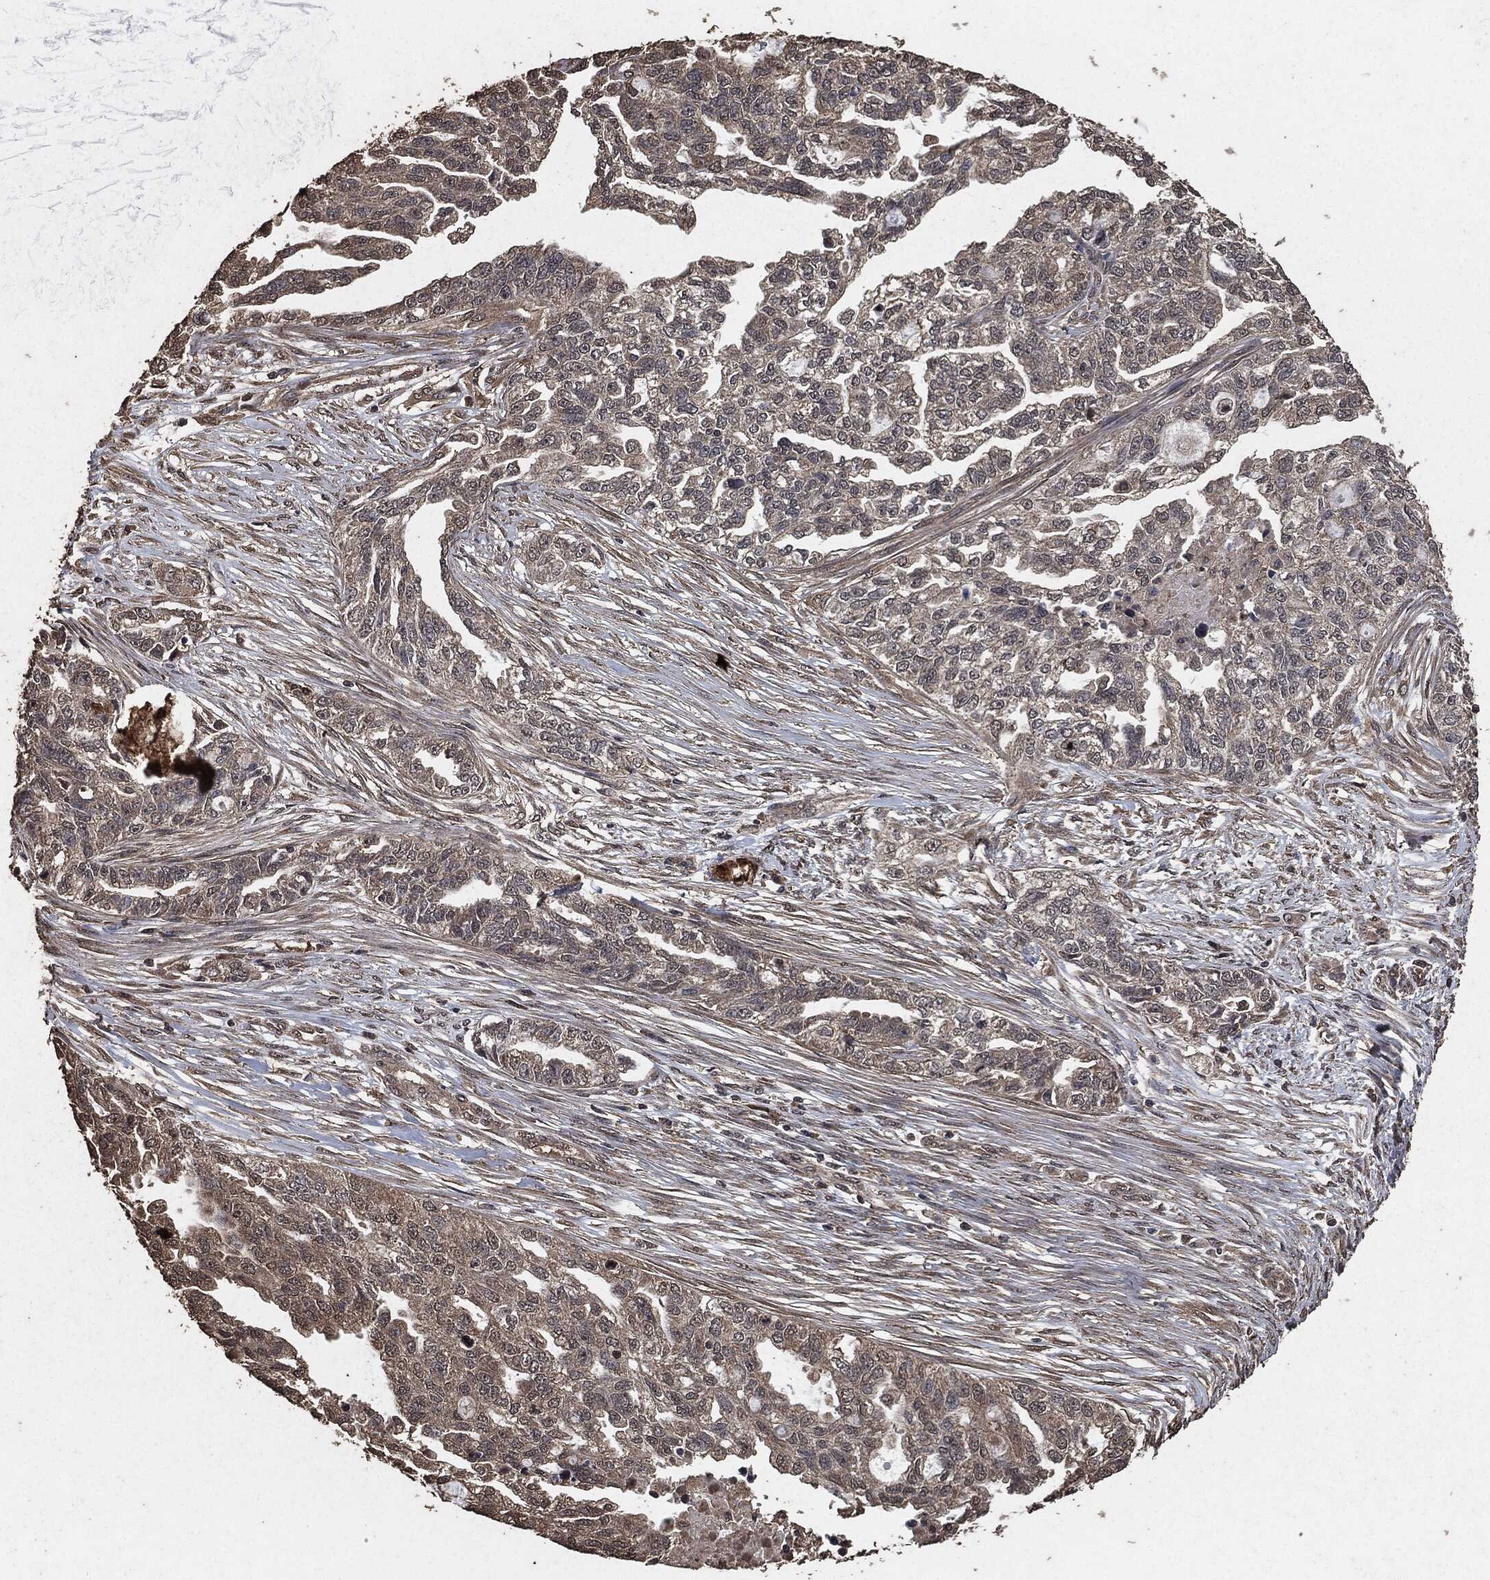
{"staining": {"intensity": "weak", "quantity": "25%-75%", "location": "cytoplasmic/membranous"}, "tissue": "ovarian cancer", "cell_type": "Tumor cells", "image_type": "cancer", "snomed": [{"axis": "morphology", "description": "Cystadenocarcinoma, serous, NOS"}, {"axis": "topography", "description": "Ovary"}], "caption": "DAB (3,3'-diaminobenzidine) immunohistochemical staining of ovarian cancer reveals weak cytoplasmic/membranous protein expression in approximately 25%-75% of tumor cells.", "gene": "AKT1S1", "patient": {"sex": "female", "age": 51}}